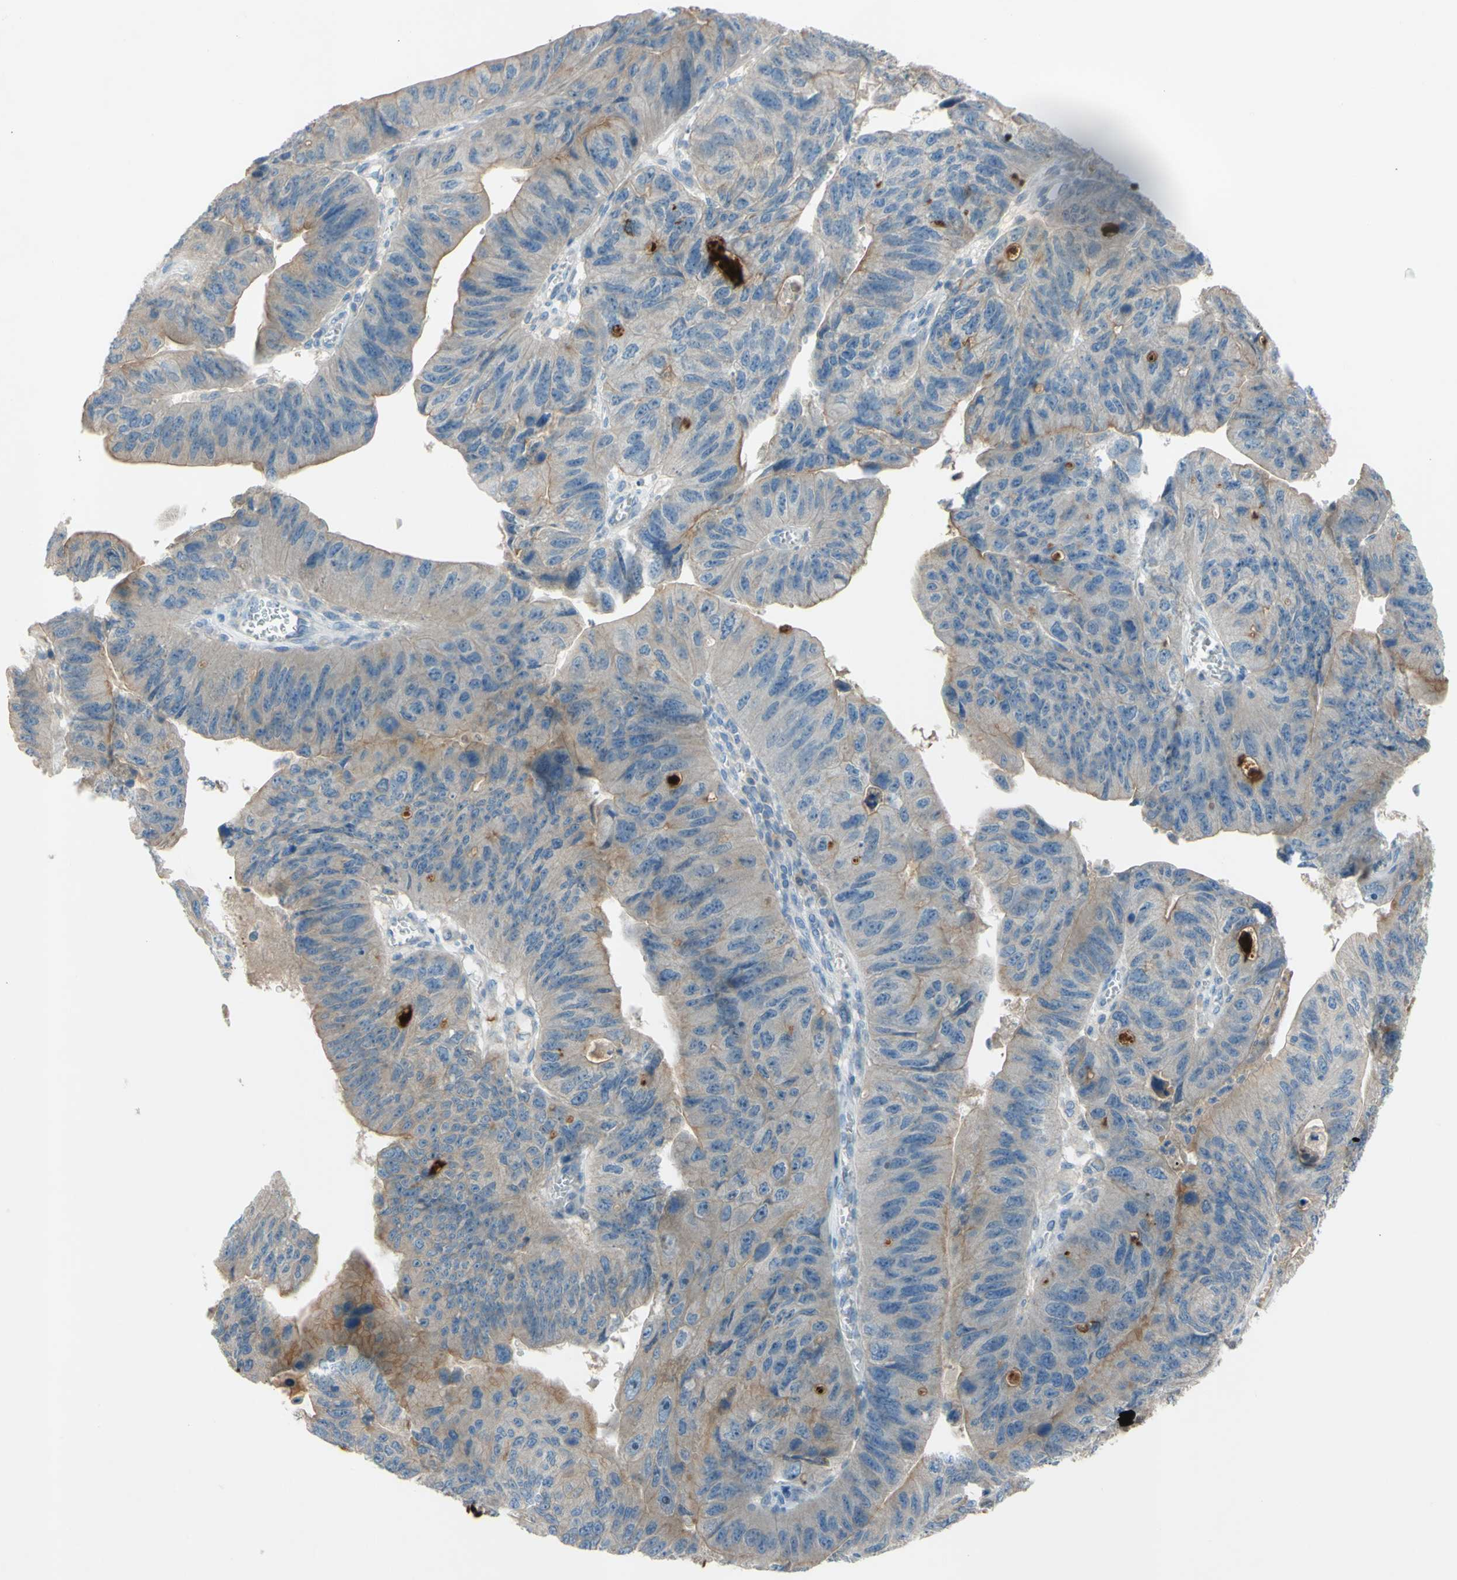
{"staining": {"intensity": "weak", "quantity": "25%-75%", "location": "cytoplasmic/membranous"}, "tissue": "stomach cancer", "cell_type": "Tumor cells", "image_type": "cancer", "snomed": [{"axis": "morphology", "description": "Adenocarcinoma, NOS"}, {"axis": "topography", "description": "Stomach"}], "caption": "This is a histology image of immunohistochemistry staining of stomach cancer (adenocarcinoma), which shows weak expression in the cytoplasmic/membranous of tumor cells.", "gene": "ATRN", "patient": {"sex": "male", "age": 59}}